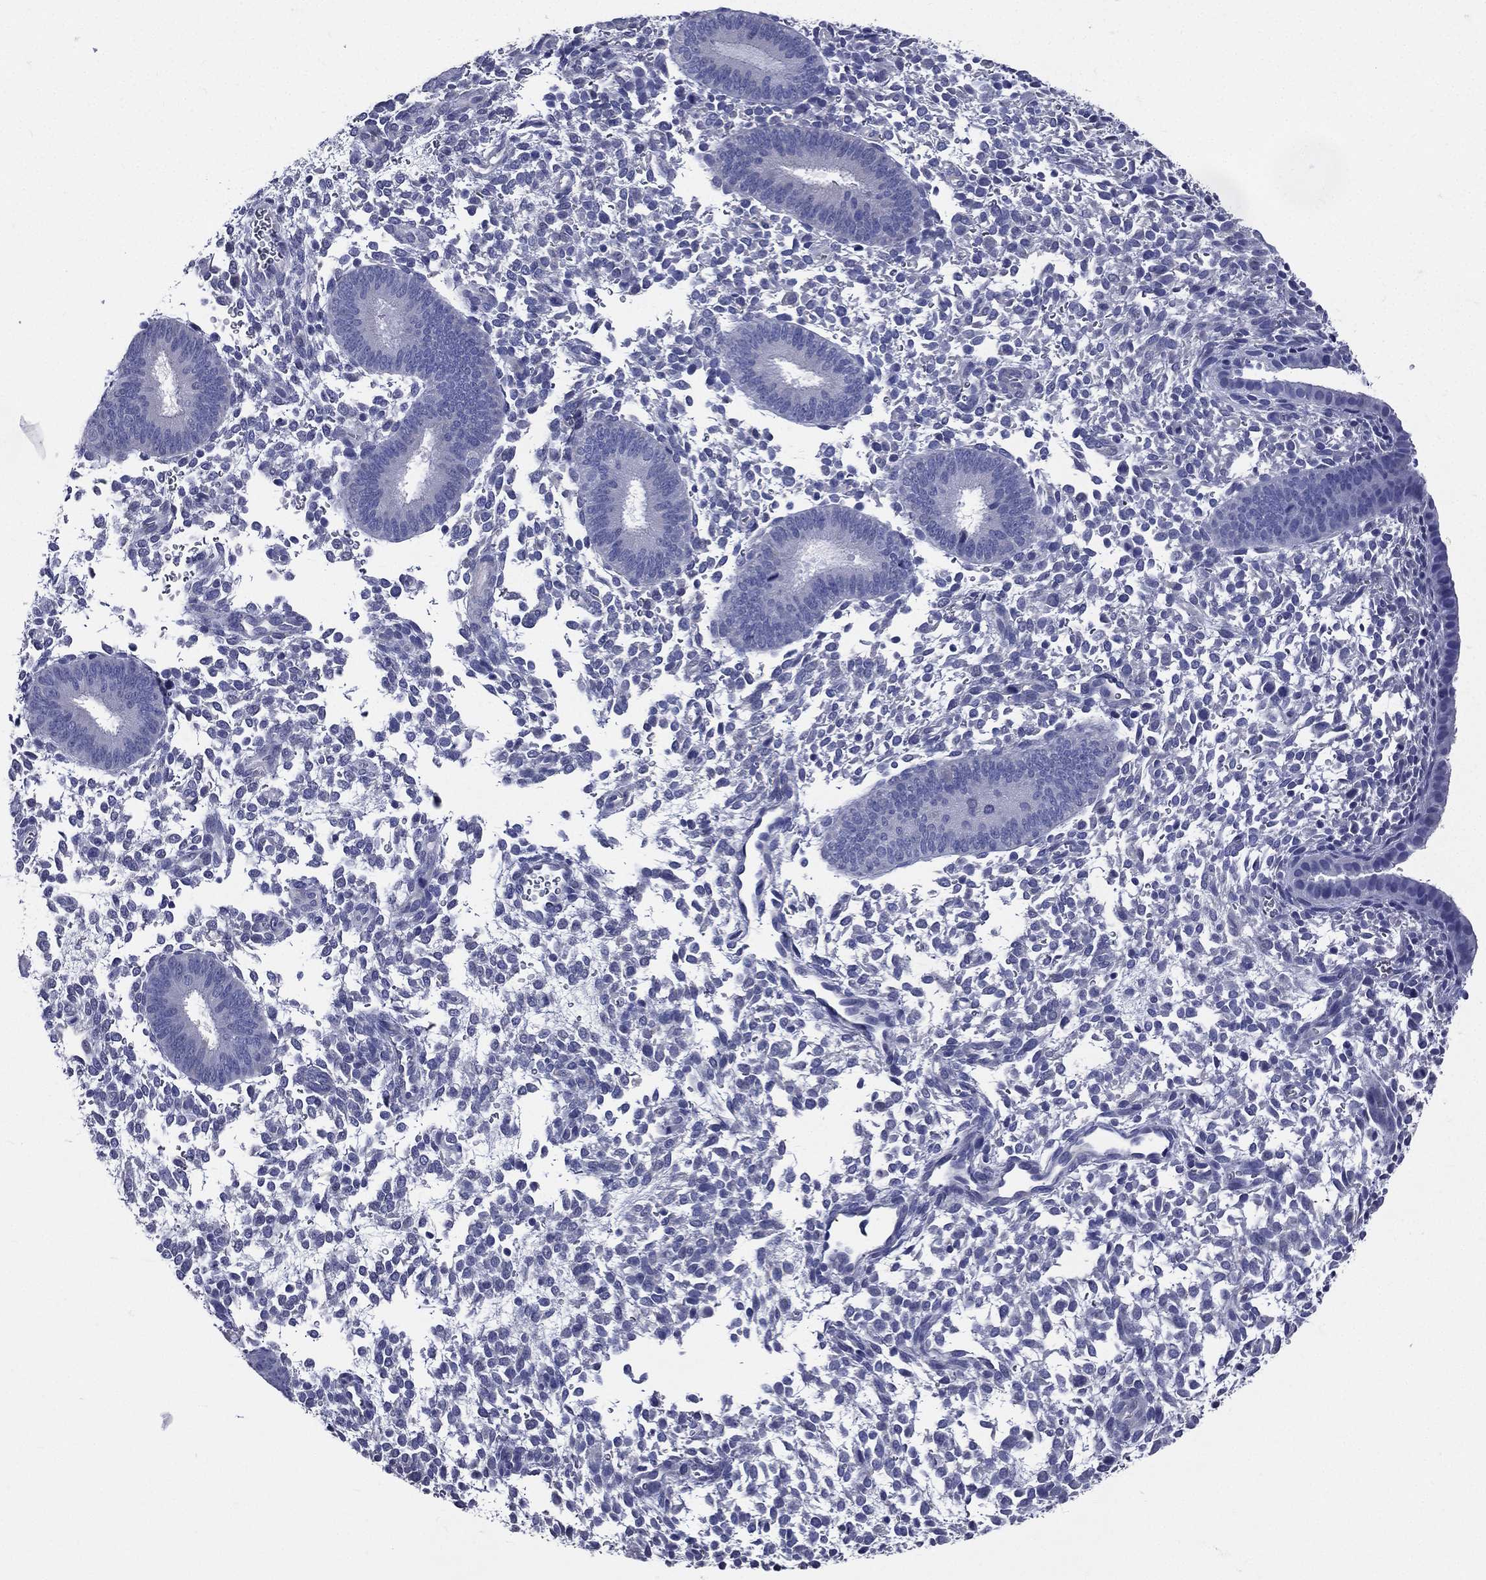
{"staining": {"intensity": "negative", "quantity": "none", "location": "none"}, "tissue": "endometrium", "cell_type": "Cells in endometrial stroma", "image_type": "normal", "snomed": [{"axis": "morphology", "description": "Normal tissue, NOS"}, {"axis": "topography", "description": "Endometrium"}], "caption": "Immunohistochemistry of normal human endometrium shows no positivity in cells in endometrial stroma.", "gene": "DPYS", "patient": {"sex": "female", "age": 39}}